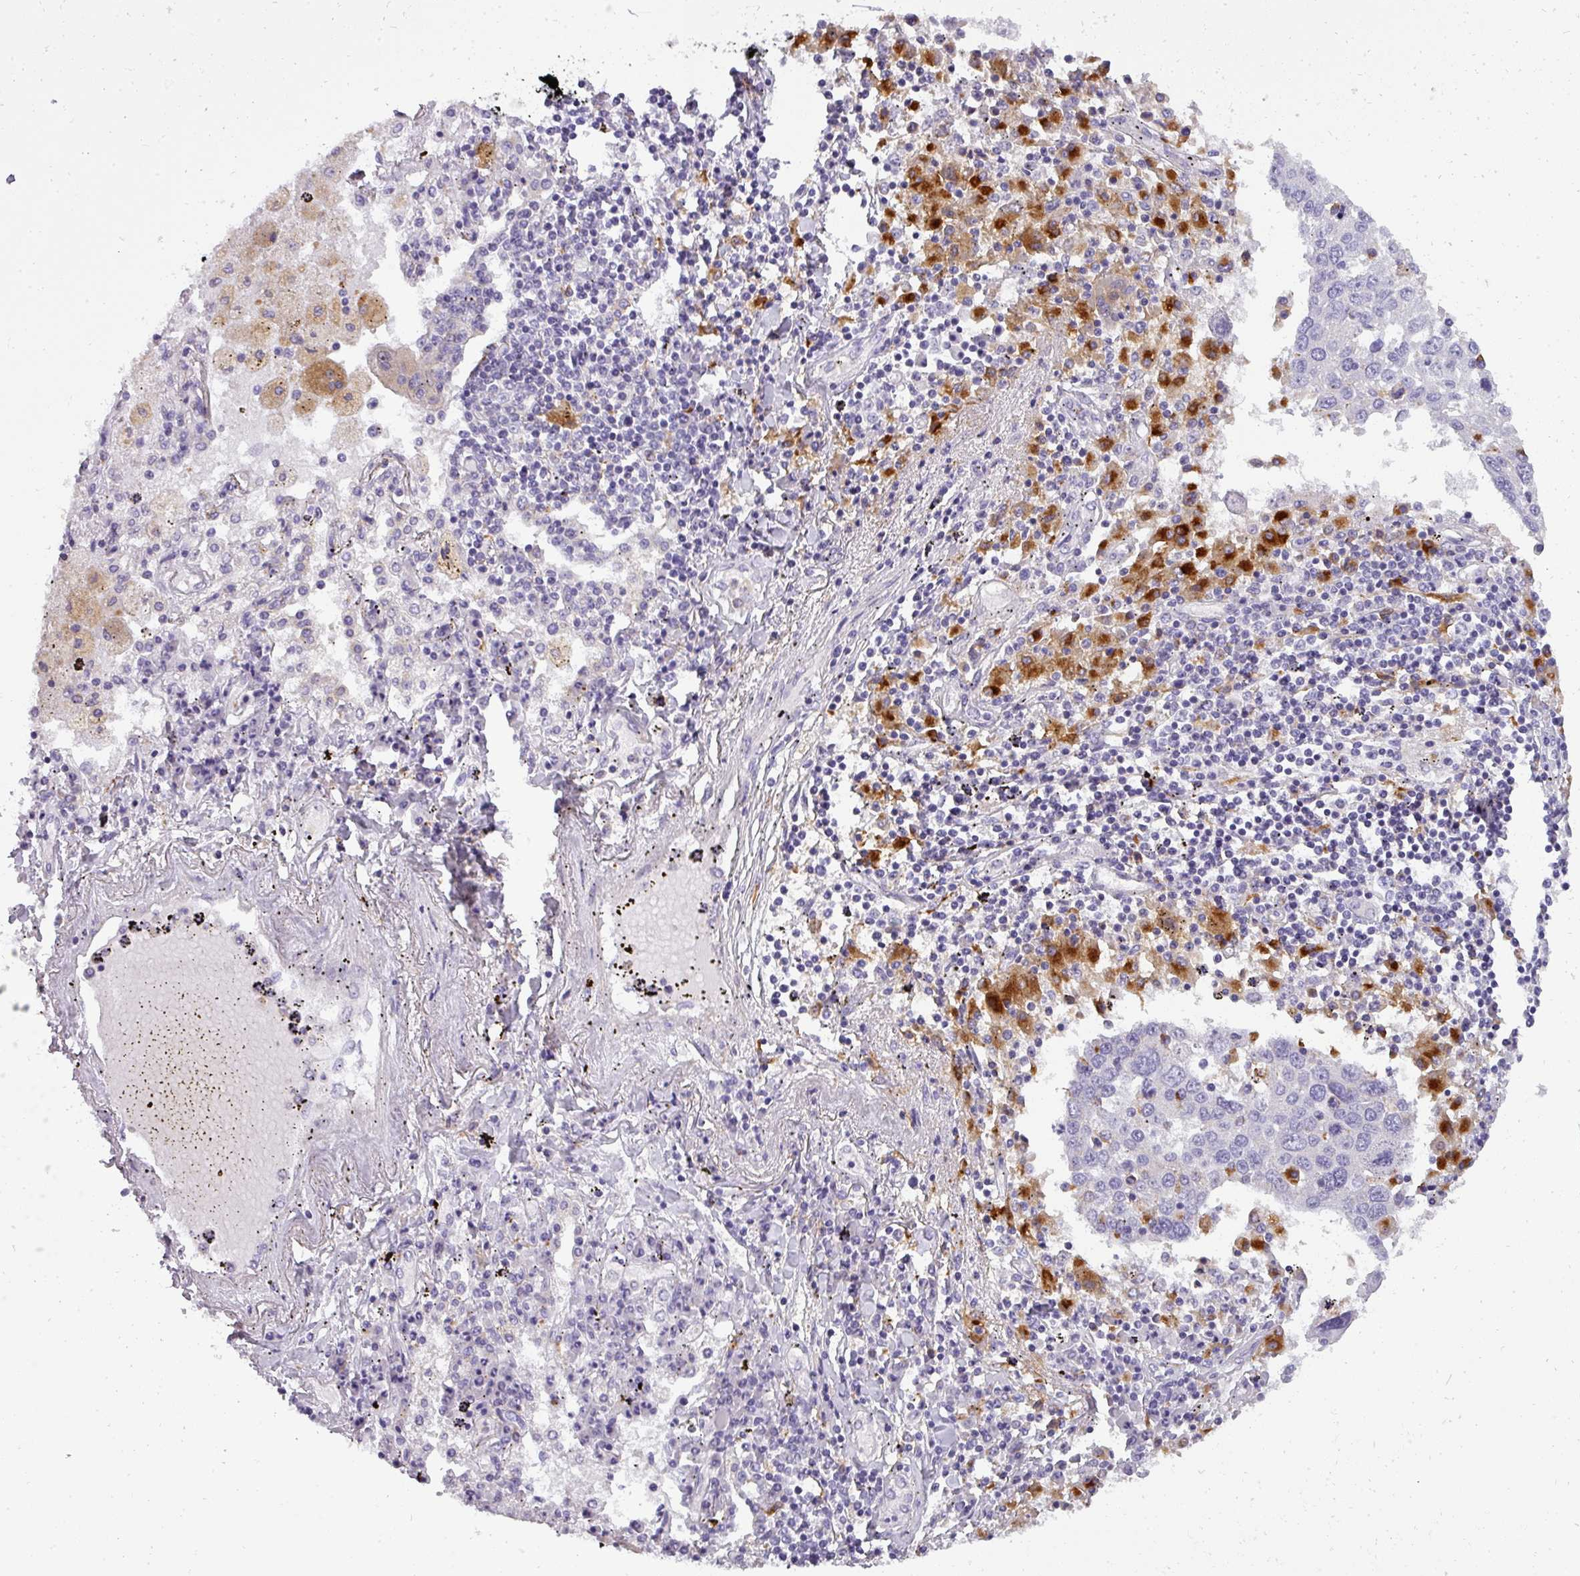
{"staining": {"intensity": "negative", "quantity": "none", "location": "none"}, "tissue": "lung cancer", "cell_type": "Tumor cells", "image_type": "cancer", "snomed": [{"axis": "morphology", "description": "Squamous cell carcinoma, NOS"}, {"axis": "topography", "description": "Lung"}], "caption": "This is a micrograph of immunohistochemistry staining of lung squamous cell carcinoma, which shows no staining in tumor cells.", "gene": "ATP6V1D", "patient": {"sex": "male", "age": 65}}